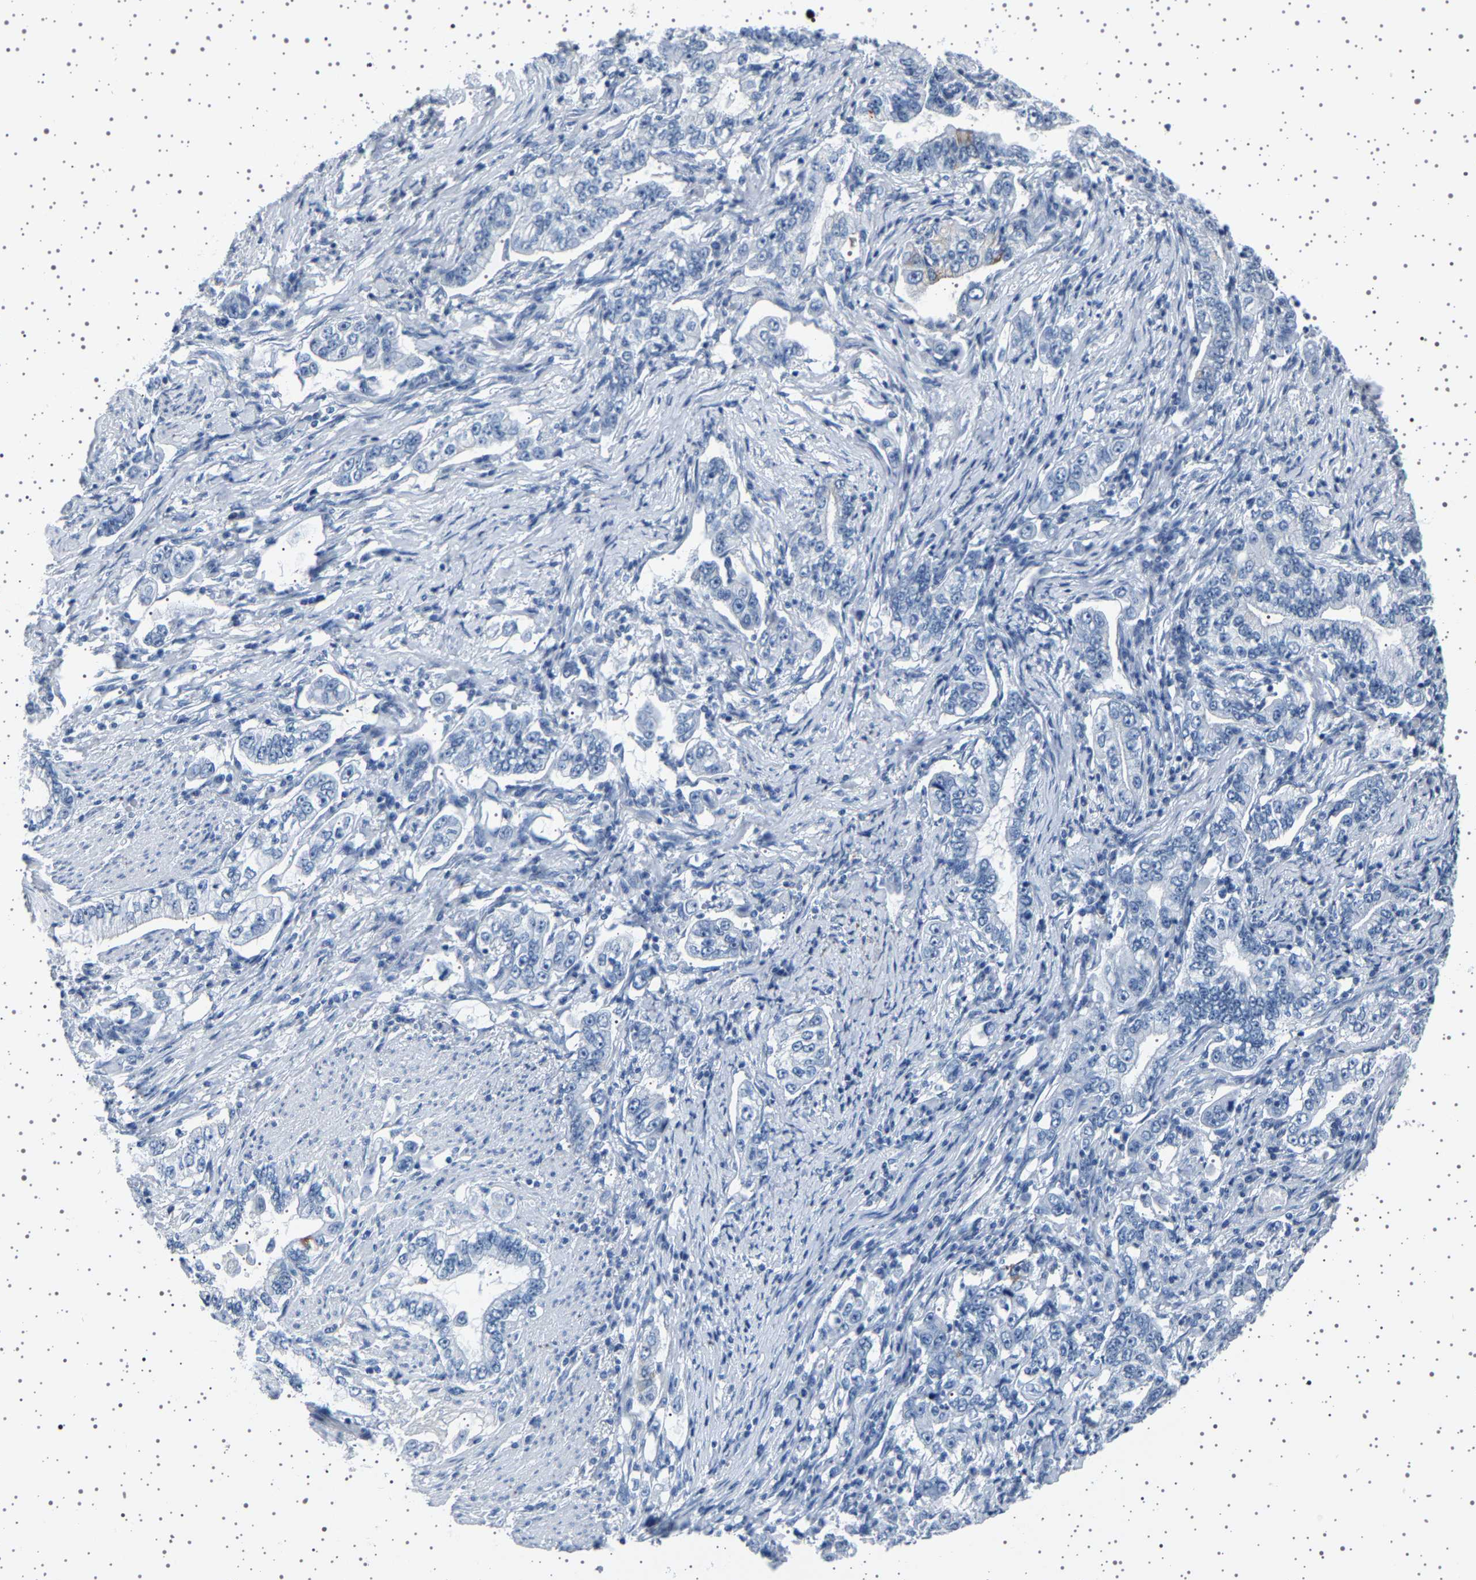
{"staining": {"intensity": "negative", "quantity": "none", "location": "none"}, "tissue": "stomach cancer", "cell_type": "Tumor cells", "image_type": "cancer", "snomed": [{"axis": "morphology", "description": "Adenocarcinoma, NOS"}, {"axis": "topography", "description": "Stomach, lower"}], "caption": "The micrograph displays no staining of tumor cells in adenocarcinoma (stomach).", "gene": "TFF3", "patient": {"sex": "female", "age": 72}}